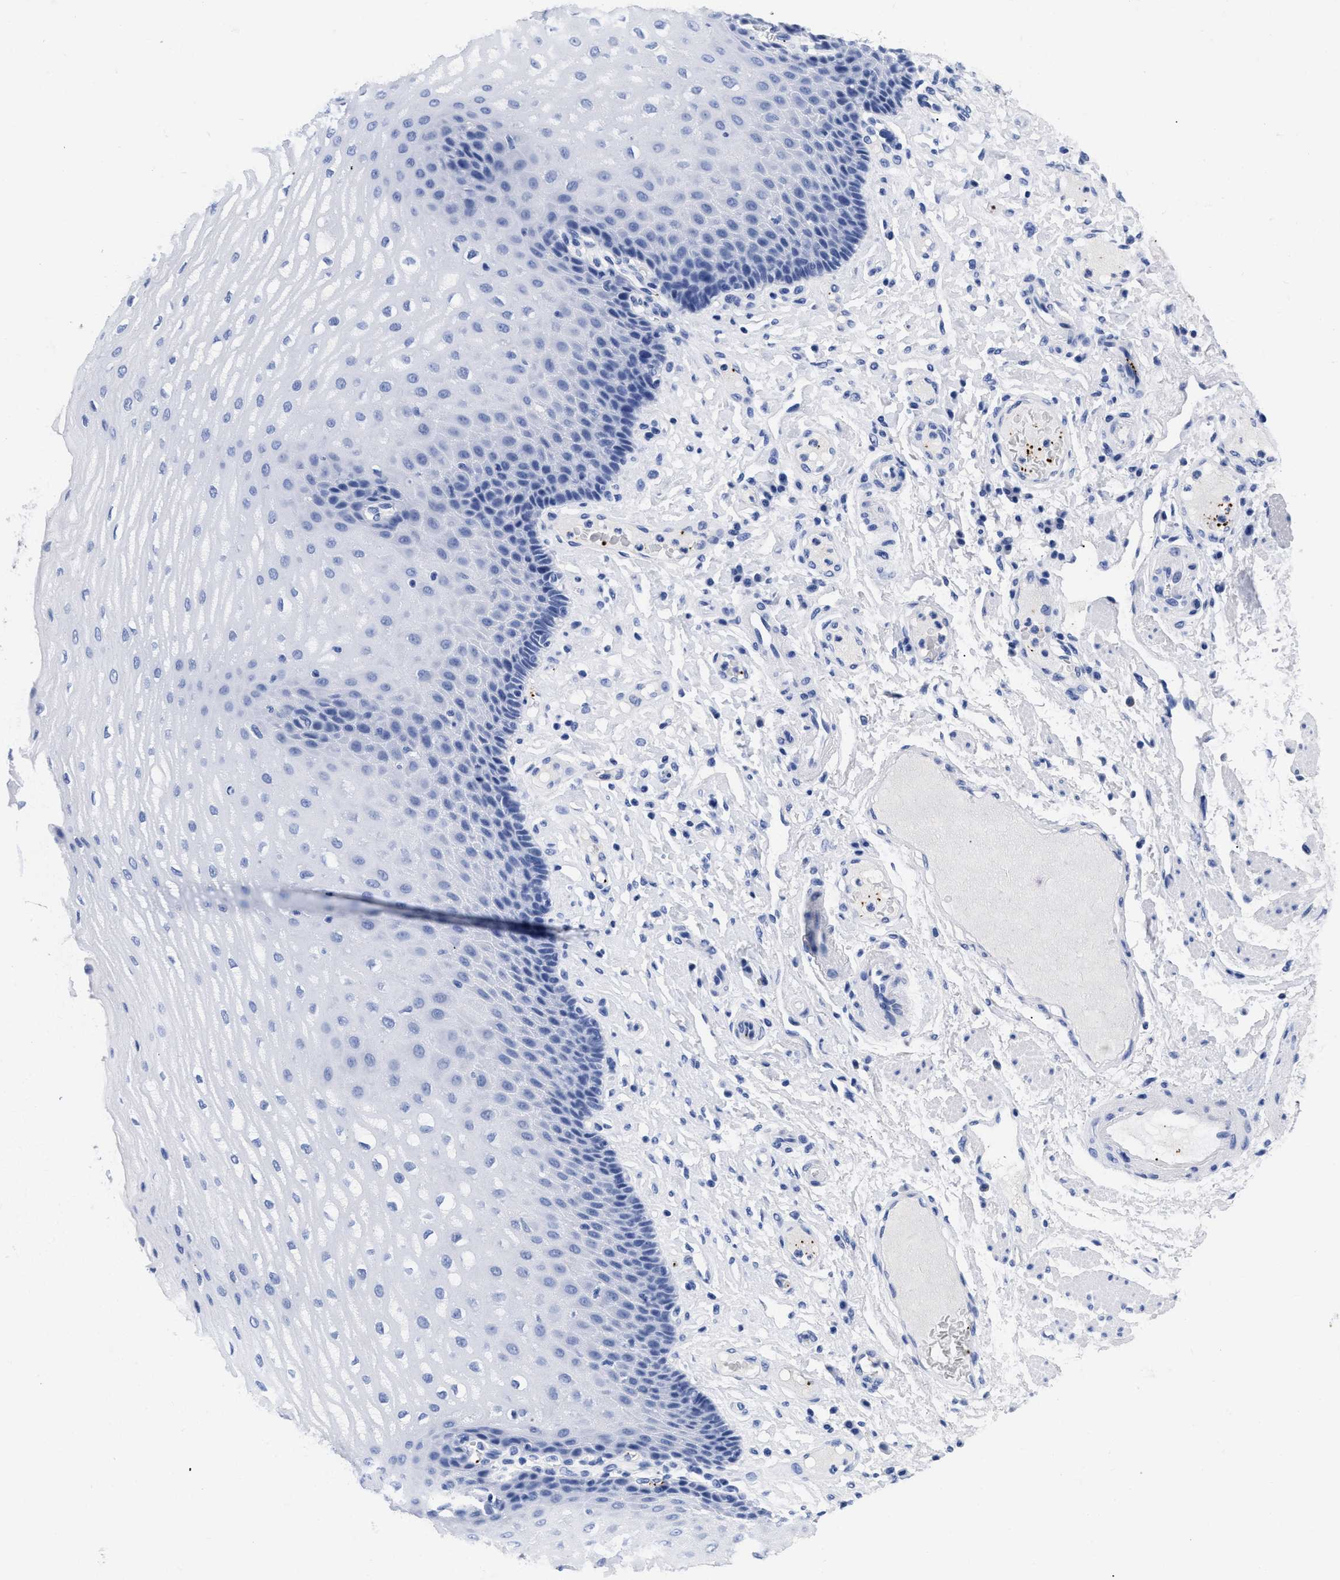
{"staining": {"intensity": "negative", "quantity": "none", "location": "none"}, "tissue": "esophagus", "cell_type": "Squamous epithelial cells", "image_type": "normal", "snomed": [{"axis": "morphology", "description": "Normal tissue, NOS"}, {"axis": "topography", "description": "Esophagus"}], "caption": "Immunohistochemistry image of normal esophagus: esophagus stained with DAB shows no significant protein staining in squamous epithelial cells. (DAB immunohistochemistry (IHC) visualized using brightfield microscopy, high magnification).", "gene": "TREML1", "patient": {"sex": "male", "age": 54}}